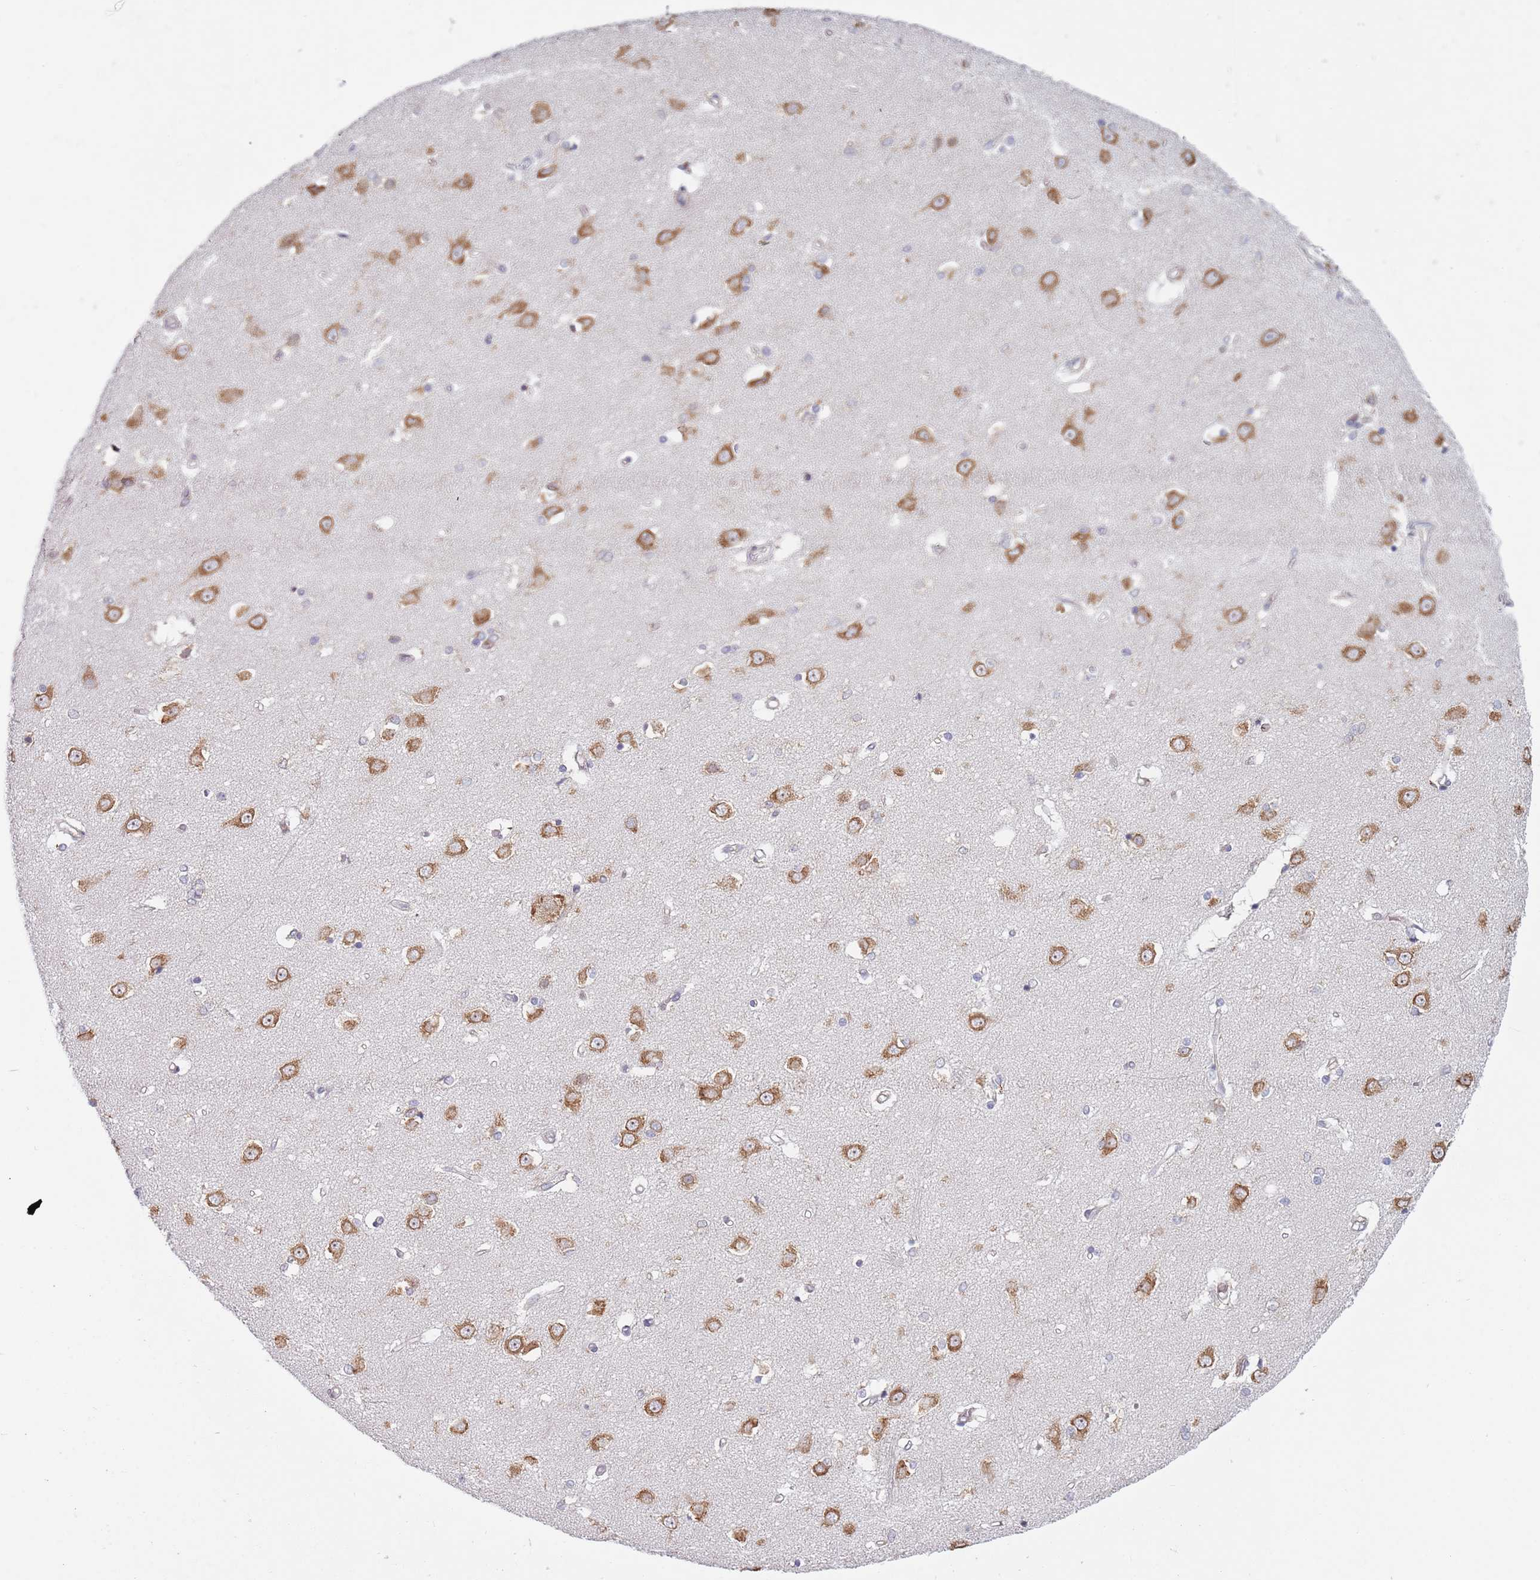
{"staining": {"intensity": "moderate", "quantity": "<25%", "location": "cytoplasmic/membranous,nuclear"}, "tissue": "caudate", "cell_type": "Glial cells", "image_type": "normal", "snomed": [{"axis": "morphology", "description": "Normal tissue, NOS"}, {"axis": "topography", "description": "Lateral ventricle wall"}], "caption": "Moderate cytoplasmic/membranous,nuclear positivity for a protein is appreciated in approximately <25% of glial cells of unremarkable caudate using immunohistochemistry.", "gene": "RPL17", "patient": {"sex": "male", "age": 37}}